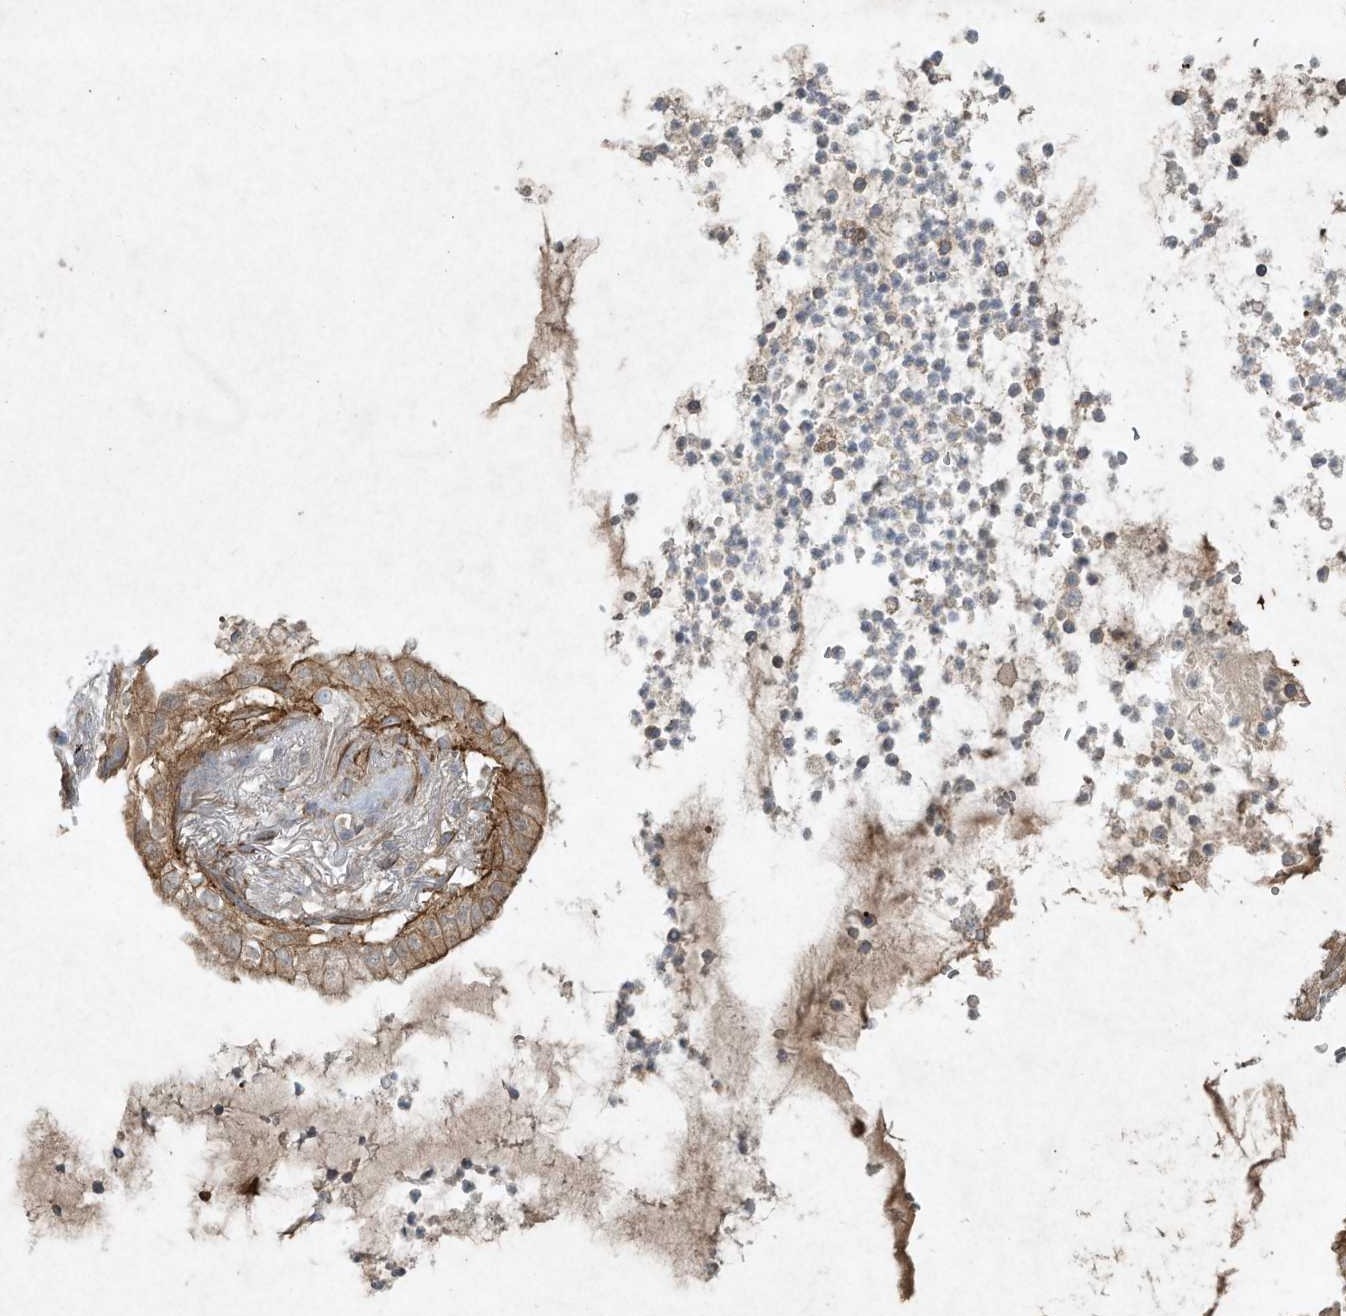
{"staining": {"intensity": "moderate", "quantity": ">75%", "location": "cytoplasmic/membranous"}, "tissue": "lung cancer", "cell_type": "Tumor cells", "image_type": "cancer", "snomed": [{"axis": "morphology", "description": "Adenocarcinoma, NOS"}, {"axis": "topography", "description": "Lung"}], "caption": "An image of adenocarcinoma (lung) stained for a protein reveals moderate cytoplasmic/membranous brown staining in tumor cells.", "gene": "HTR5A", "patient": {"sex": "female", "age": 70}}